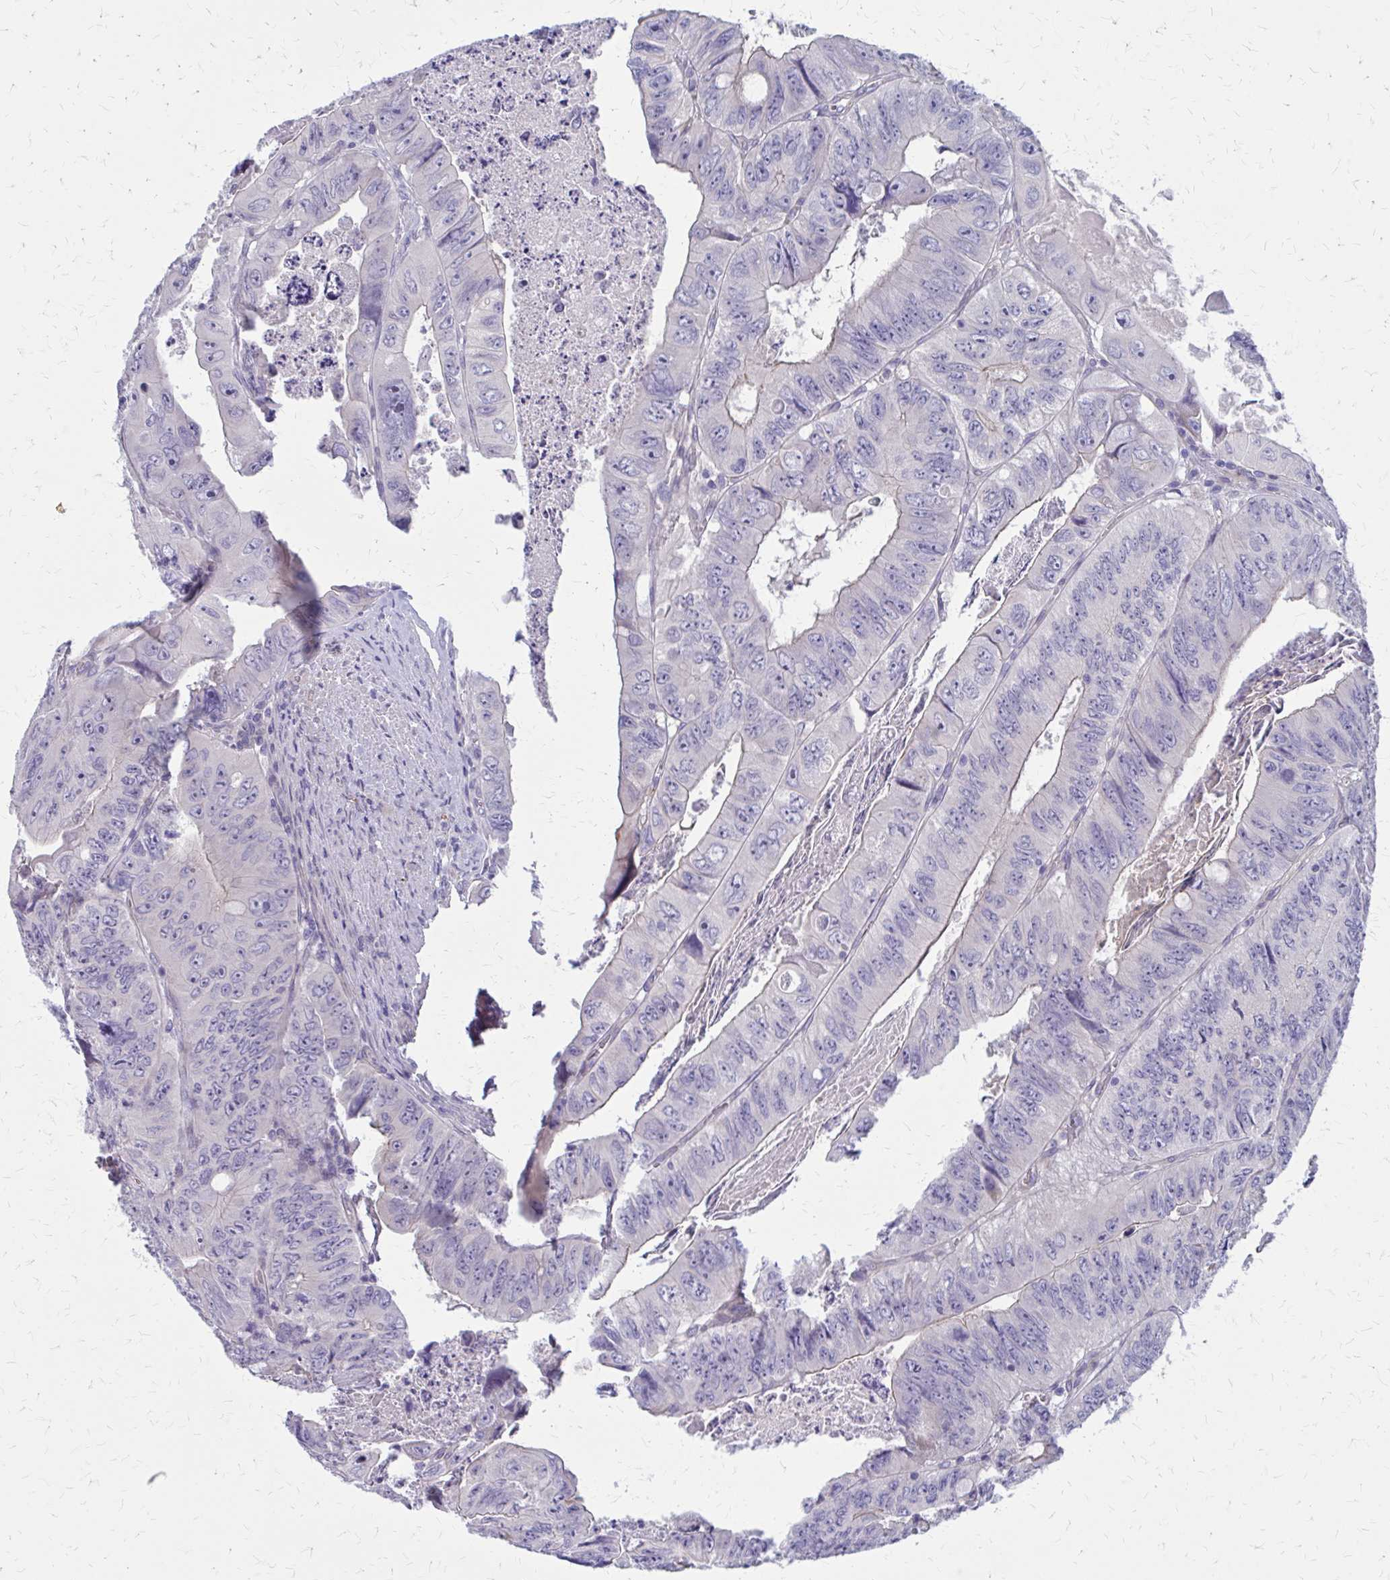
{"staining": {"intensity": "negative", "quantity": "none", "location": "none"}, "tissue": "colorectal cancer", "cell_type": "Tumor cells", "image_type": "cancer", "snomed": [{"axis": "morphology", "description": "Adenocarcinoma, NOS"}, {"axis": "topography", "description": "Colon"}], "caption": "High magnification brightfield microscopy of adenocarcinoma (colorectal) stained with DAB (brown) and counterstained with hematoxylin (blue): tumor cells show no significant positivity. (DAB (3,3'-diaminobenzidine) immunohistochemistry (IHC), high magnification).", "gene": "GLYATL2", "patient": {"sex": "female", "age": 84}}